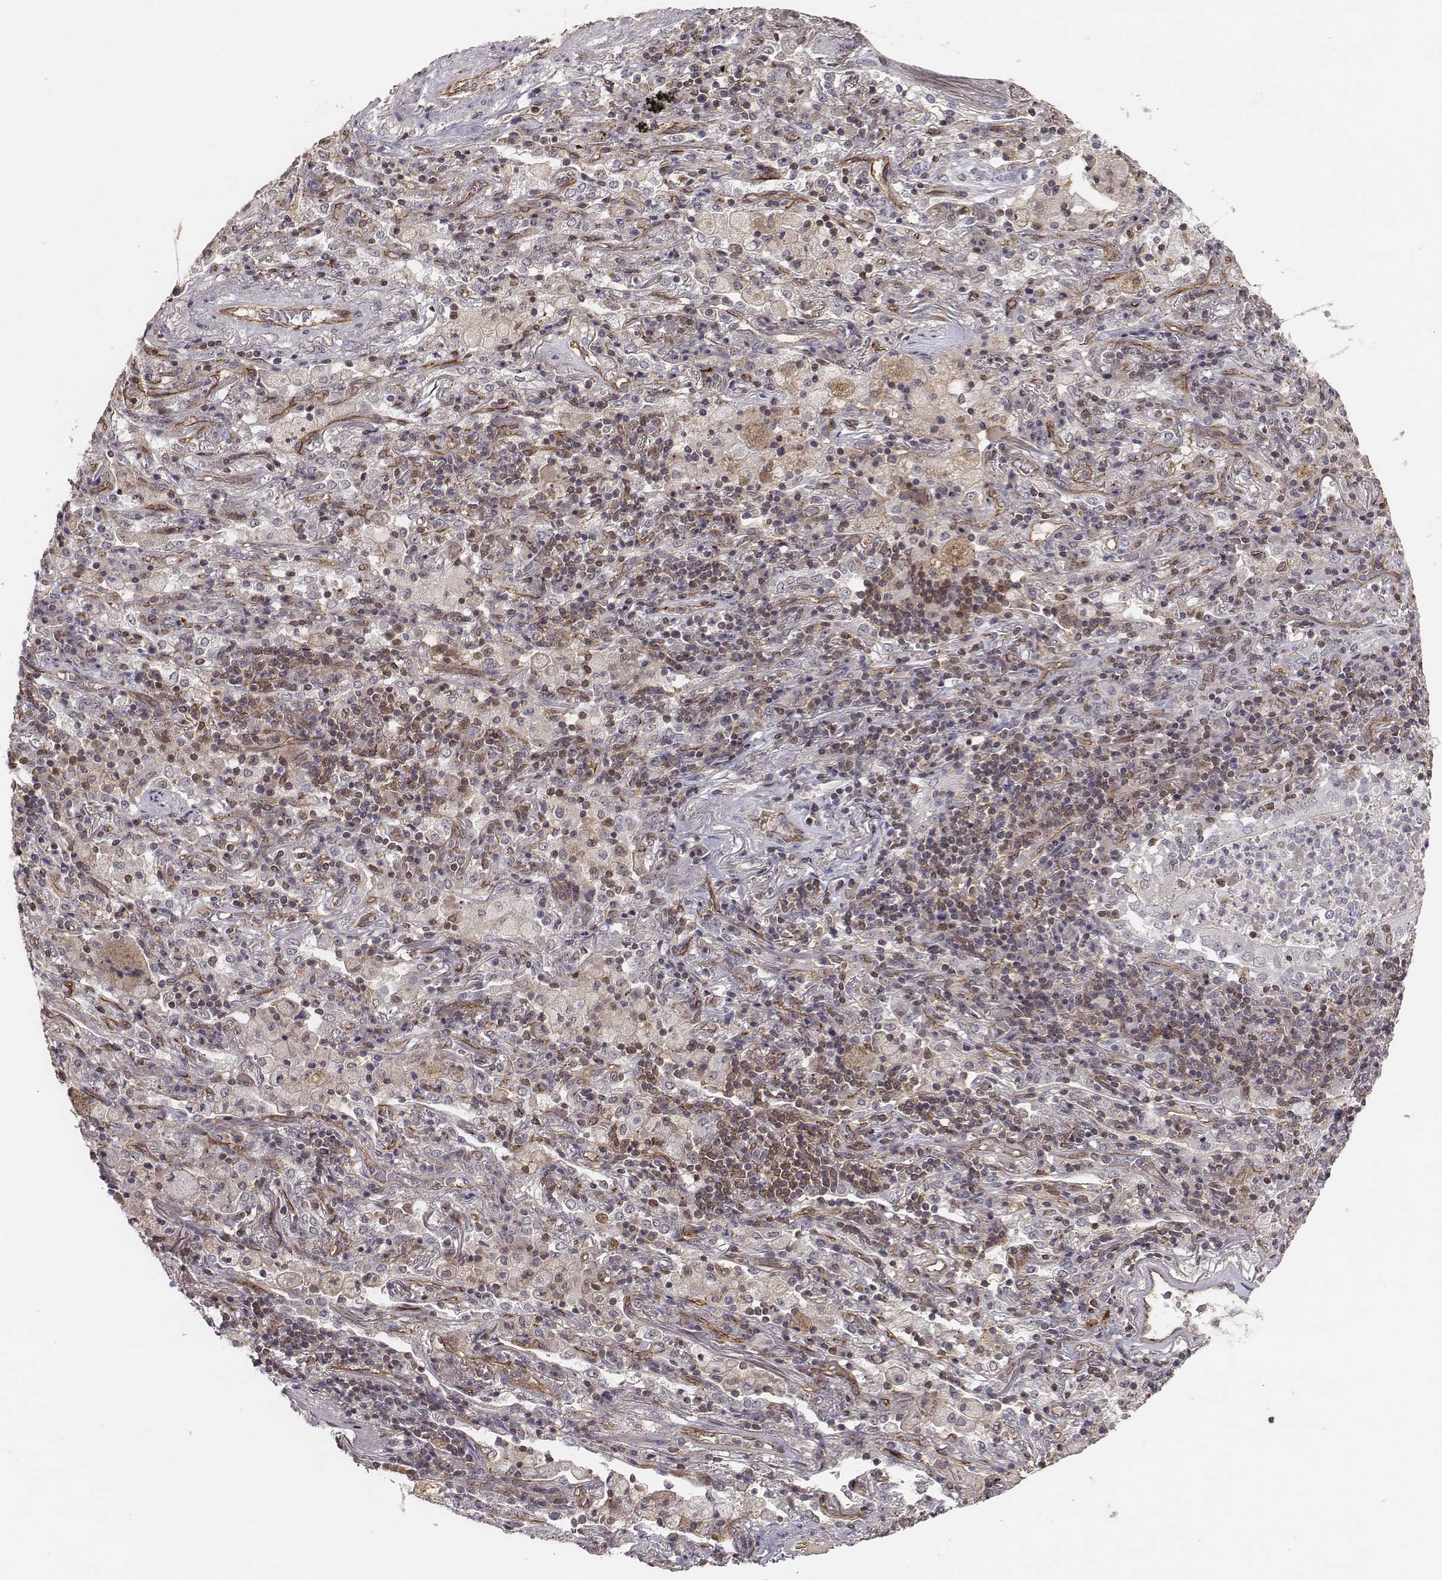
{"staining": {"intensity": "negative", "quantity": "none", "location": "none"}, "tissue": "lung cancer", "cell_type": "Tumor cells", "image_type": "cancer", "snomed": [{"axis": "morphology", "description": "Normal tissue, NOS"}, {"axis": "morphology", "description": "Squamous cell carcinoma, NOS"}, {"axis": "topography", "description": "Bronchus"}, {"axis": "topography", "description": "Lung"}], "caption": "IHC photomicrograph of neoplastic tissue: human lung squamous cell carcinoma stained with DAB demonstrates no significant protein expression in tumor cells.", "gene": "PTPRG", "patient": {"sex": "male", "age": 64}}